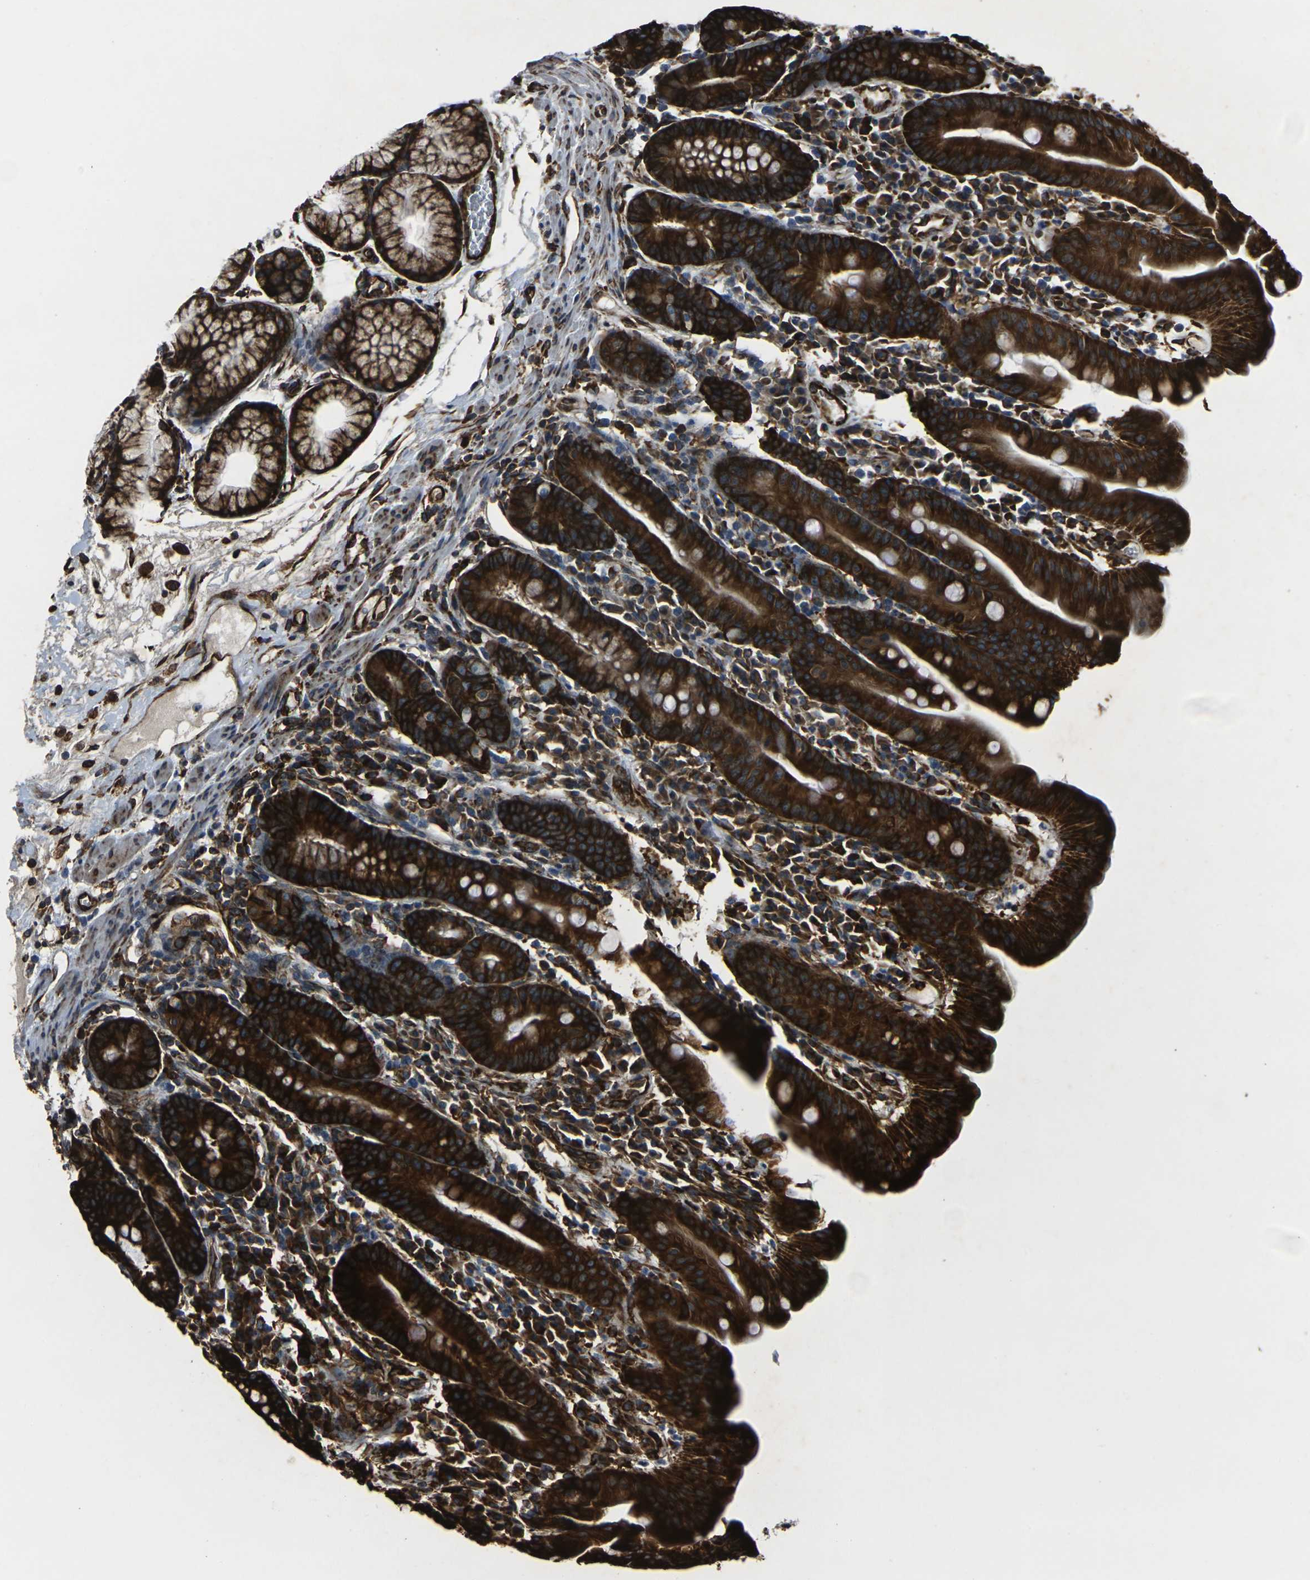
{"staining": {"intensity": "strong", "quantity": ">75%", "location": "cytoplasmic/membranous"}, "tissue": "duodenum", "cell_type": "Glandular cells", "image_type": "normal", "snomed": [{"axis": "morphology", "description": "Normal tissue, NOS"}, {"axis": "topography", "description": "Duodenum"}], "caption": "Brown immunohistochemical staining in normal duodenum displays strong cytoplasmic/membranous expression in approximately >75% of glandular cells. (IHC, brightfield microscopy, high magnification).", "gene": "MARCHF2", "patient": {"sex": "male", "age": 50}}